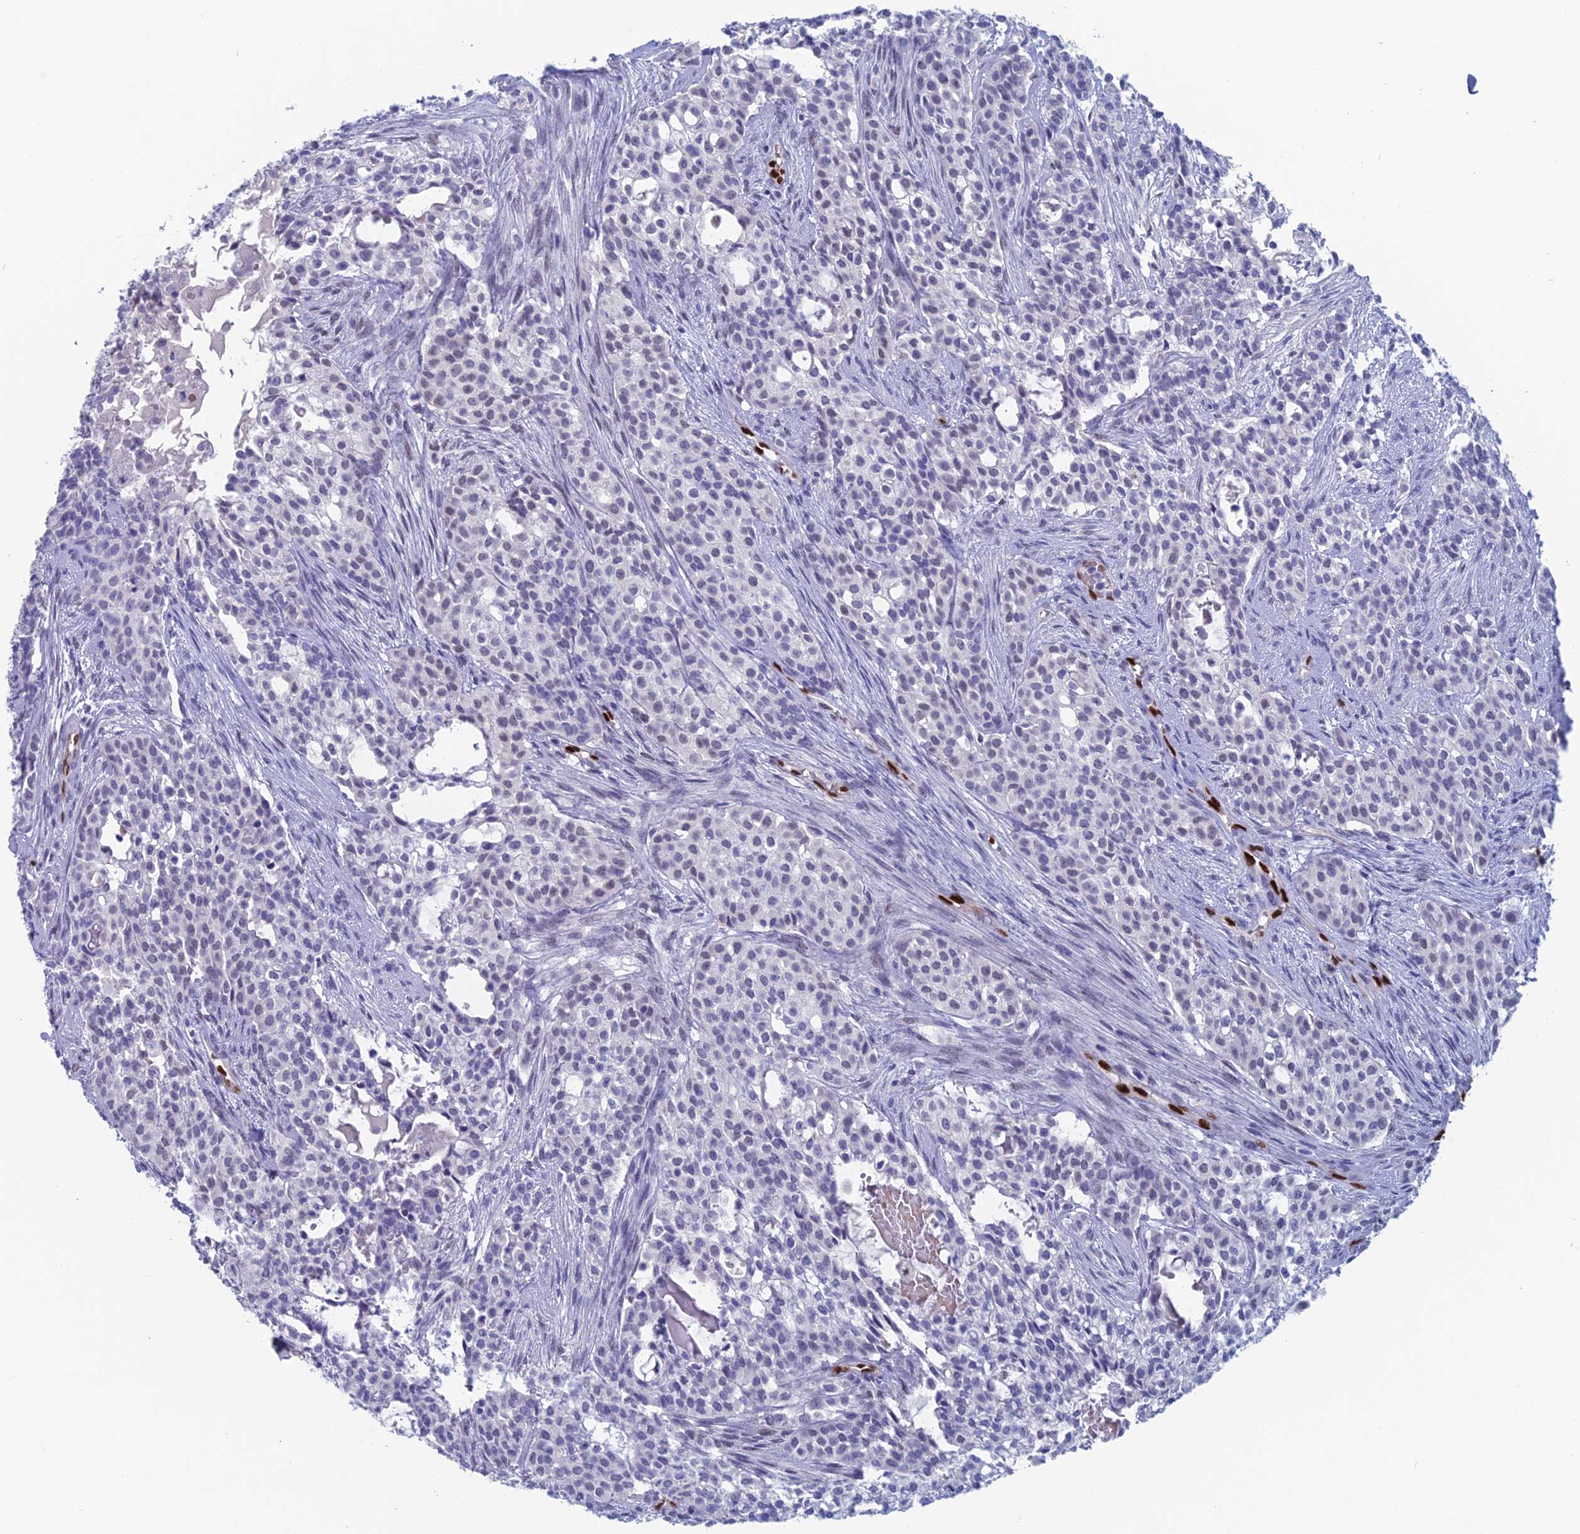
{"staining": {"intensity": "negative", "quantity": "none", "location": "none"}, "tissue": "head and neck cancer", "cell_type": "Tumor cells", "image_type": "cancer", "snomed": [{"axis": "morphology", "description": "Adenocarcinoma, NOS"}, {"axis": "topography", "description": "Head-Neck"}], "caption": "Immunohistochemistry histopathology image of neoplastic tissue: human adenocarcinoma (head and neck) stained with DAB exhibits no significant protein positivity in tumor cells. (DAB (3,3'-diaminobenzidine) immunohistochemistry (IHC) visualized using brightfield microscopy, high magnification).", "gene": "NOL4L", "patient": {"sex": "male", "age": 81}}